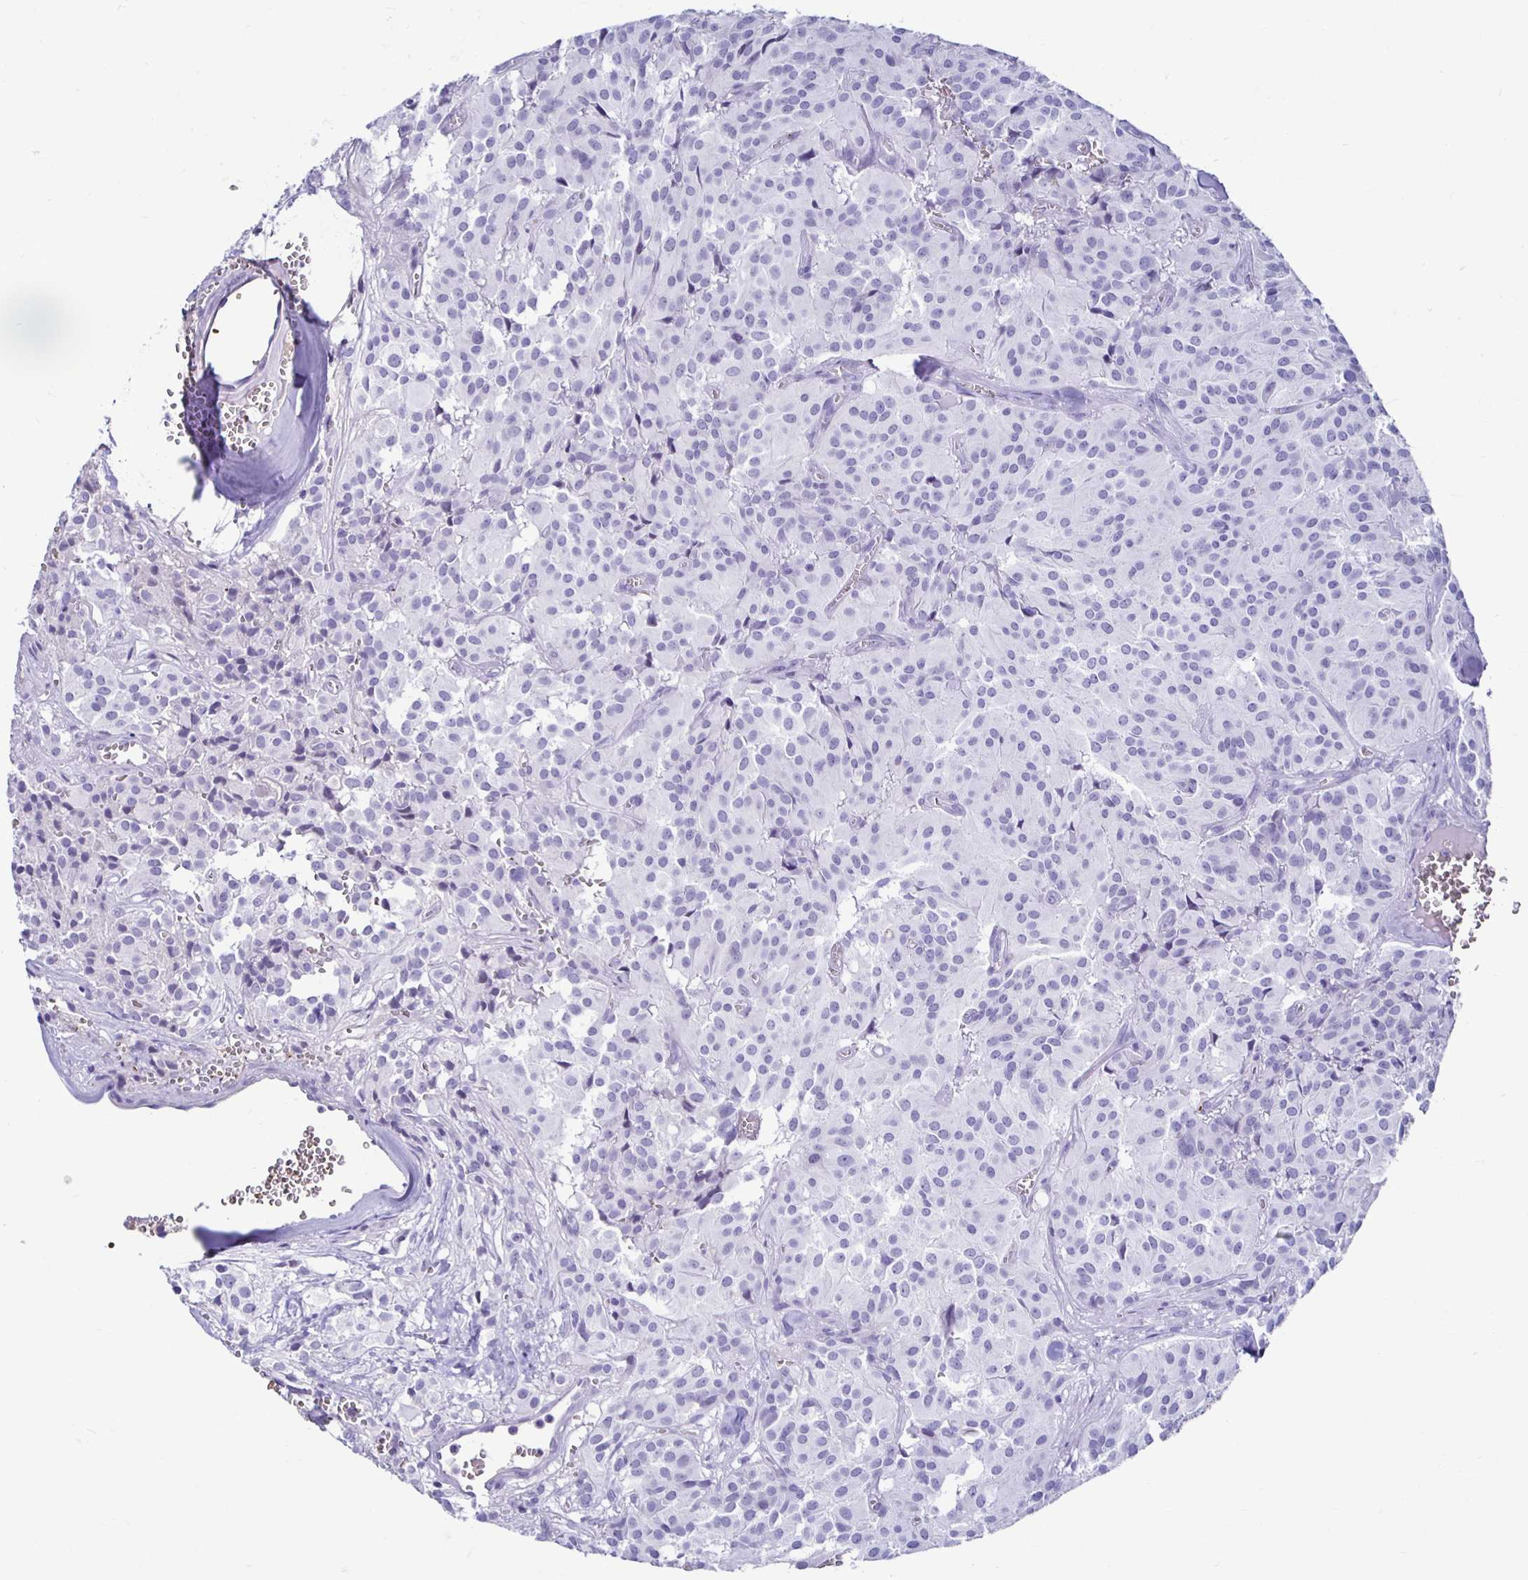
{"staining": {"intensity": "negative", "quantity": "none", "location": "none"}, "tissue": "glioma", "cell_type": "Tumor cells", "image_type": "cancer", "snomed": [{"axis": "morphology", "description": "Glioma, malignant, Low grade"}, {"axis": "topography", "description": "Brain"}], "caption": "Low-grade glioma (malignant) was stained to show a protein in brown. There is no significant expression in tumor cells. (DAB IHC with hematoxylin counter stain).", "gene": "RHBDL3", "patient": {"sex": "male", "age": 42}}